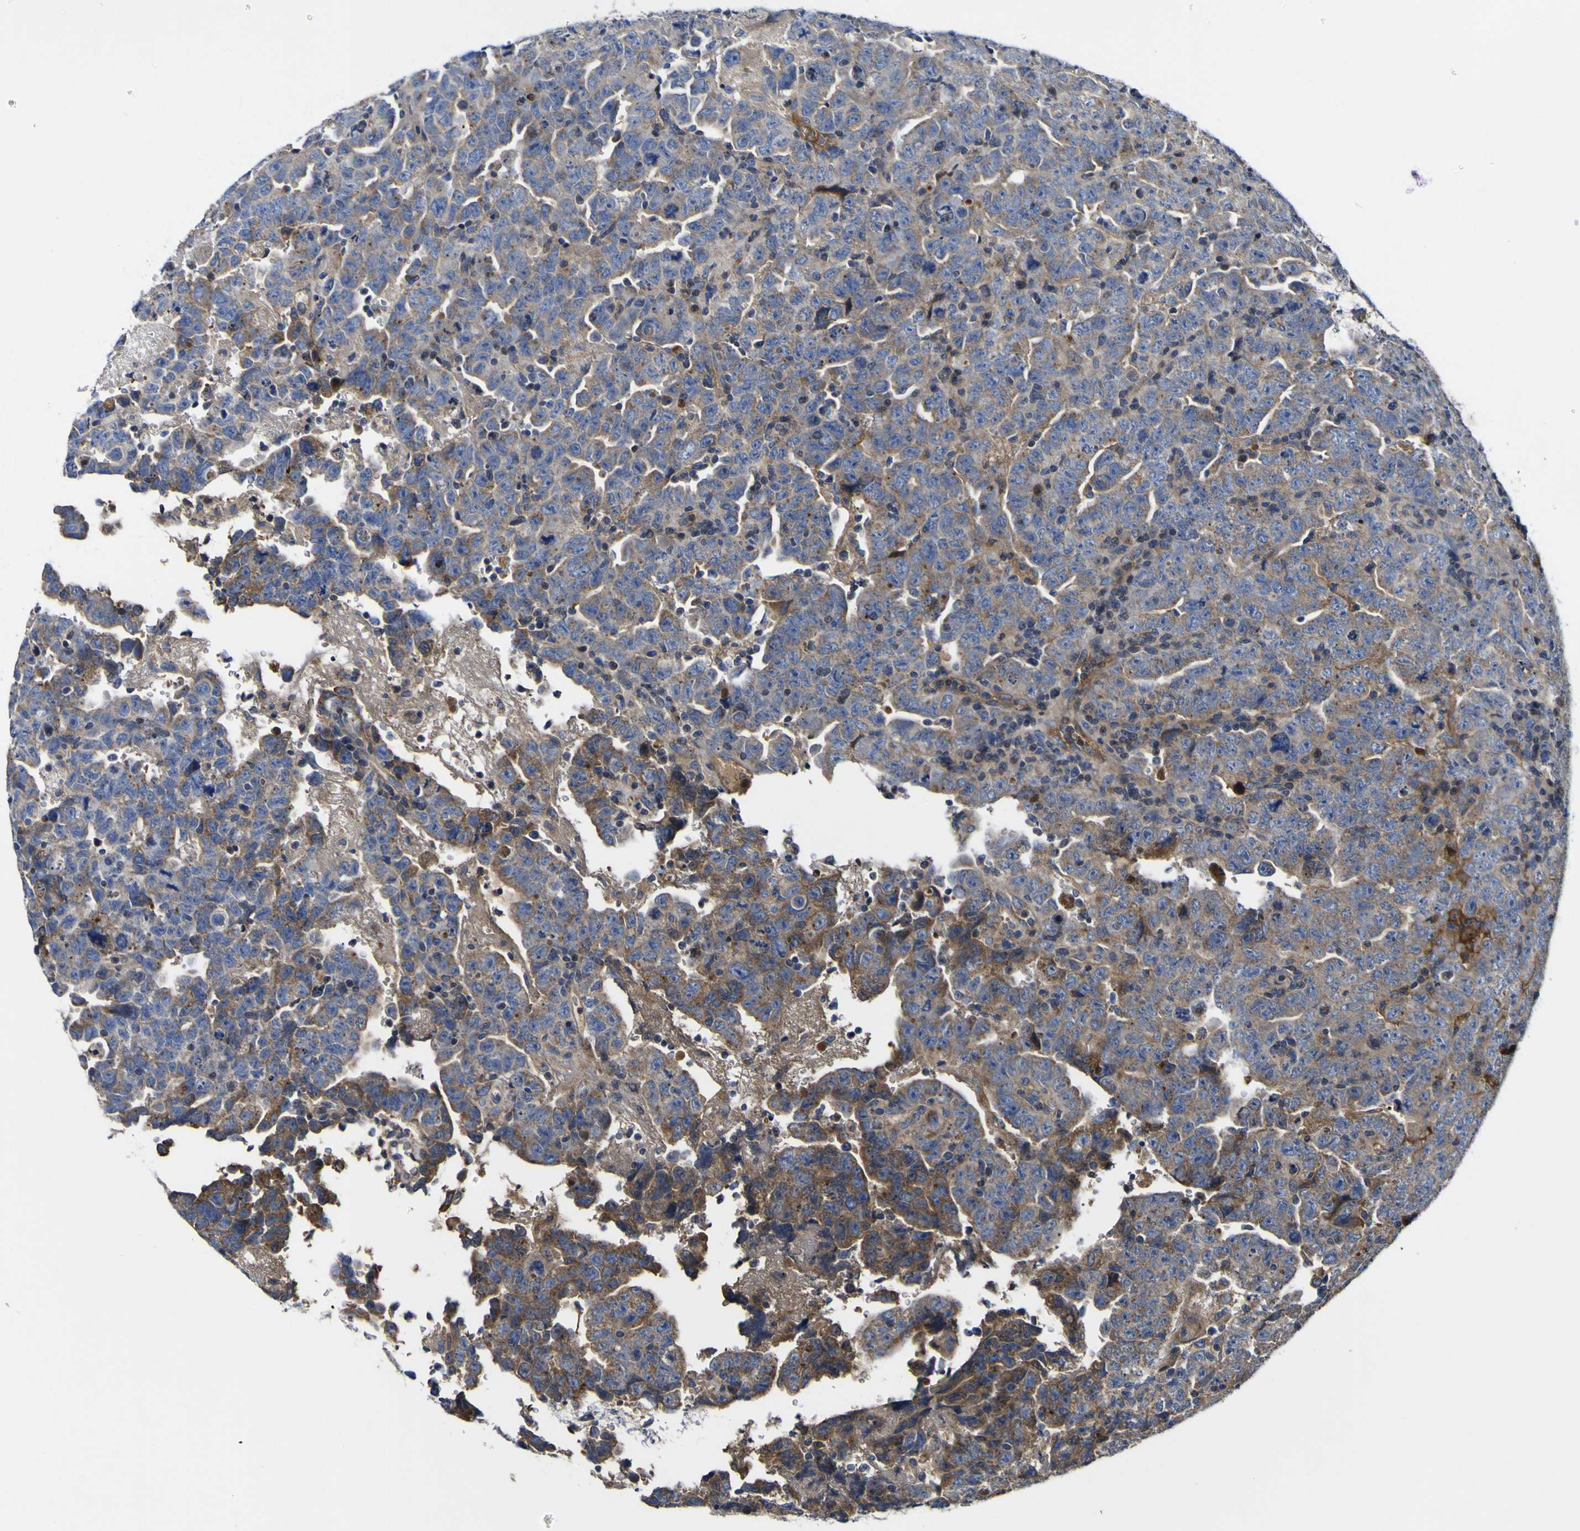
{"staining": {"intensity": "moderate", "quantity": ">75%", "location": "cytoplasmic/membranous"}, "tissue": "testis cancer", "cell_type": "Tumor cells", "image_type": "cancer", "snomed": [{"axis": "morphology", "description": "Carcinoma, Embryonal, NOS"}, {"axis": "topography", "description": "Testis"}], "caption": "Protein positivity by immunohistochemistry displays moderate cytoplasmic/membranous expression in about >75% of tumor cells in testis cancer (embryonal carcinoma).", "gene": "CCDC90B", "patient": {"sex": "male", "age": 28}}